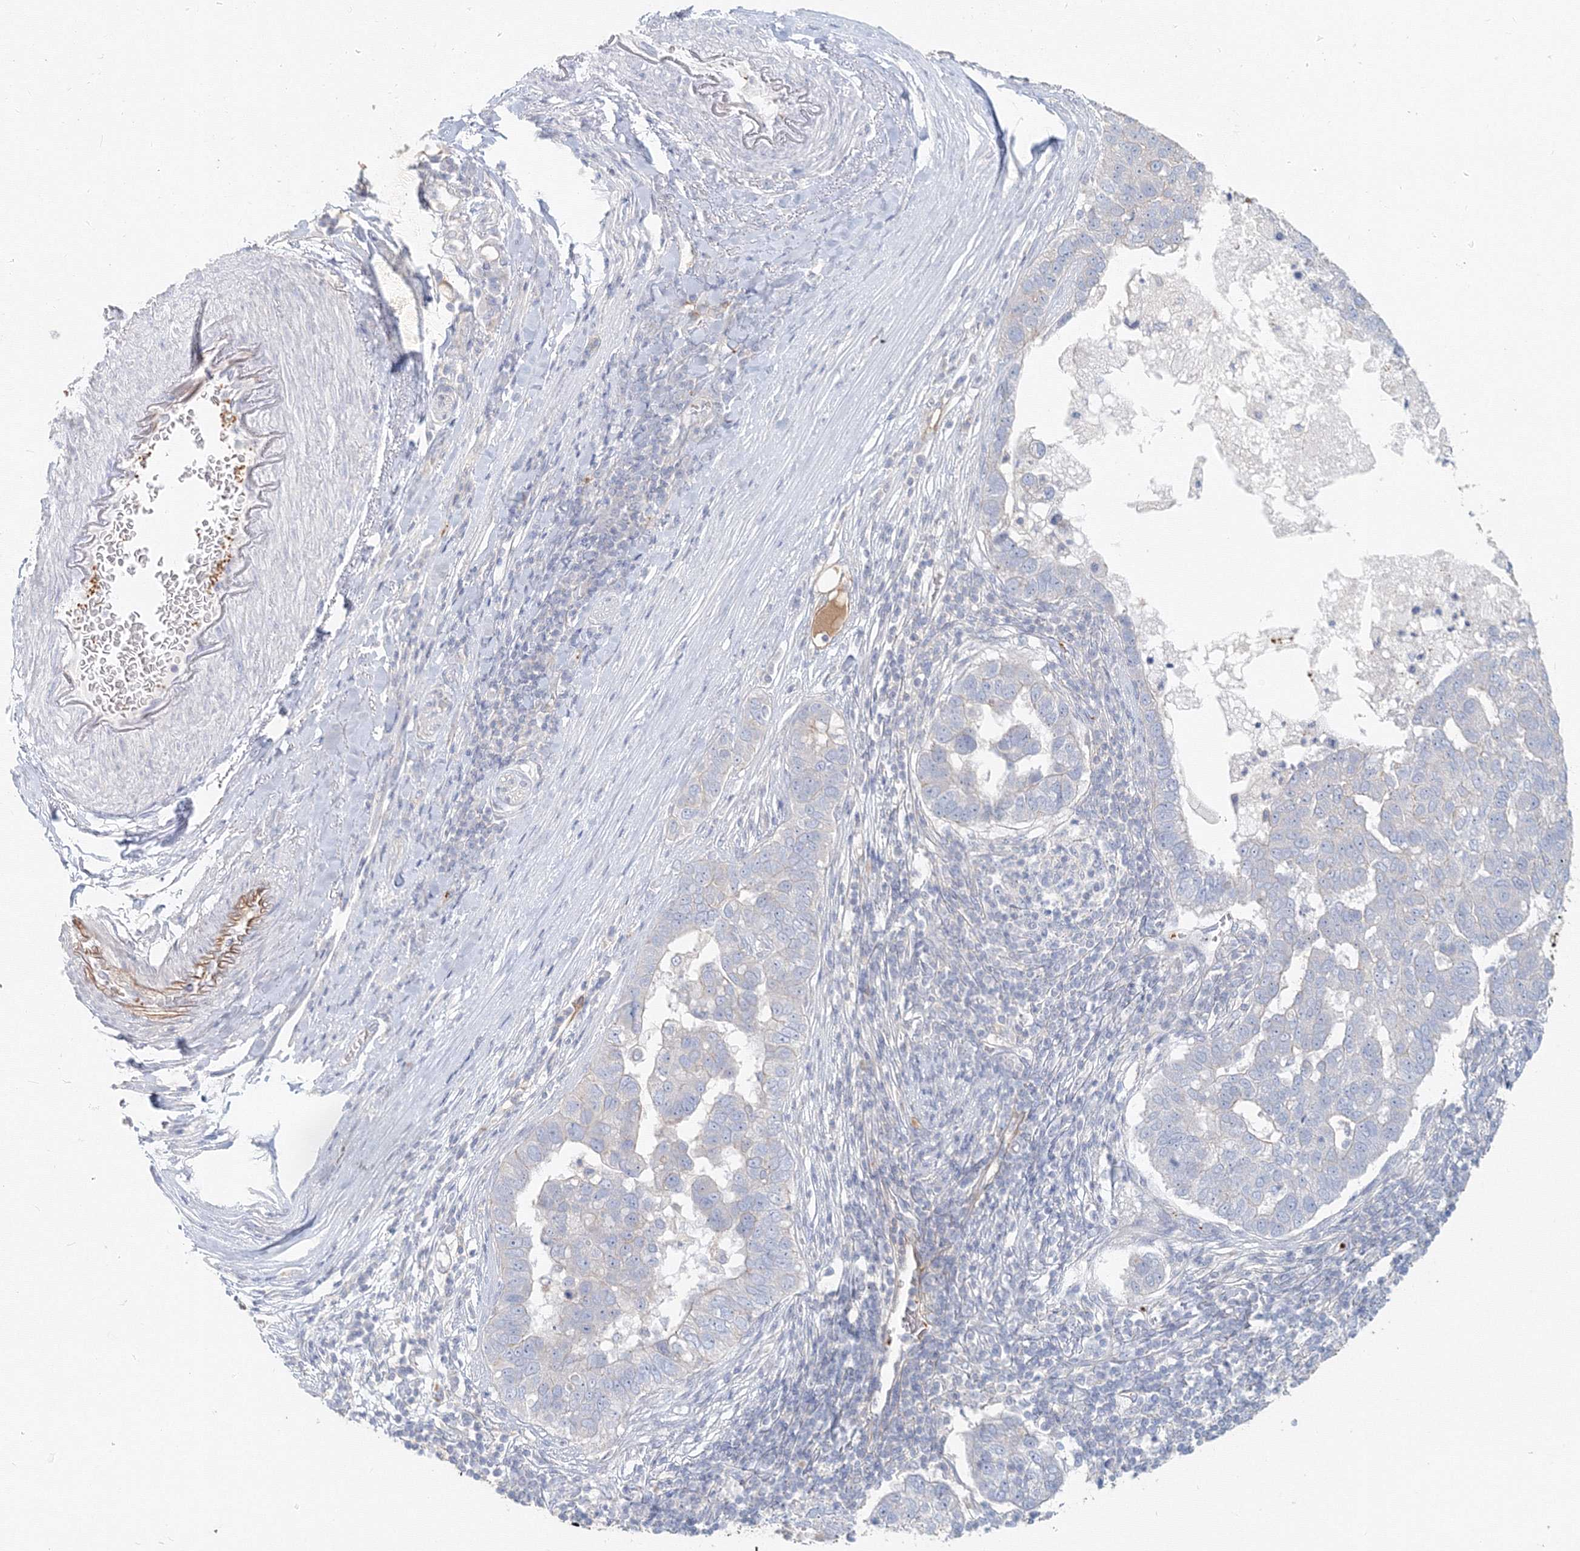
{"staining": {"intensity": "negative", "quantity": "none", "location": "none"}, "tissue": "pancreatic cancer", "cell_type": "Tumor cells", "image_type": "cancer", "snomed": [{"axis": "morphology", "description": "Adenocarcinoma, NOS"}, {"axis": "topography", "description": "Pancreas"}], "caption": "There is no significant expression in tumor cells of pancreatic cancer.", "gene": "MMRN1", "patient": {"sex": "female", "age": 61}}